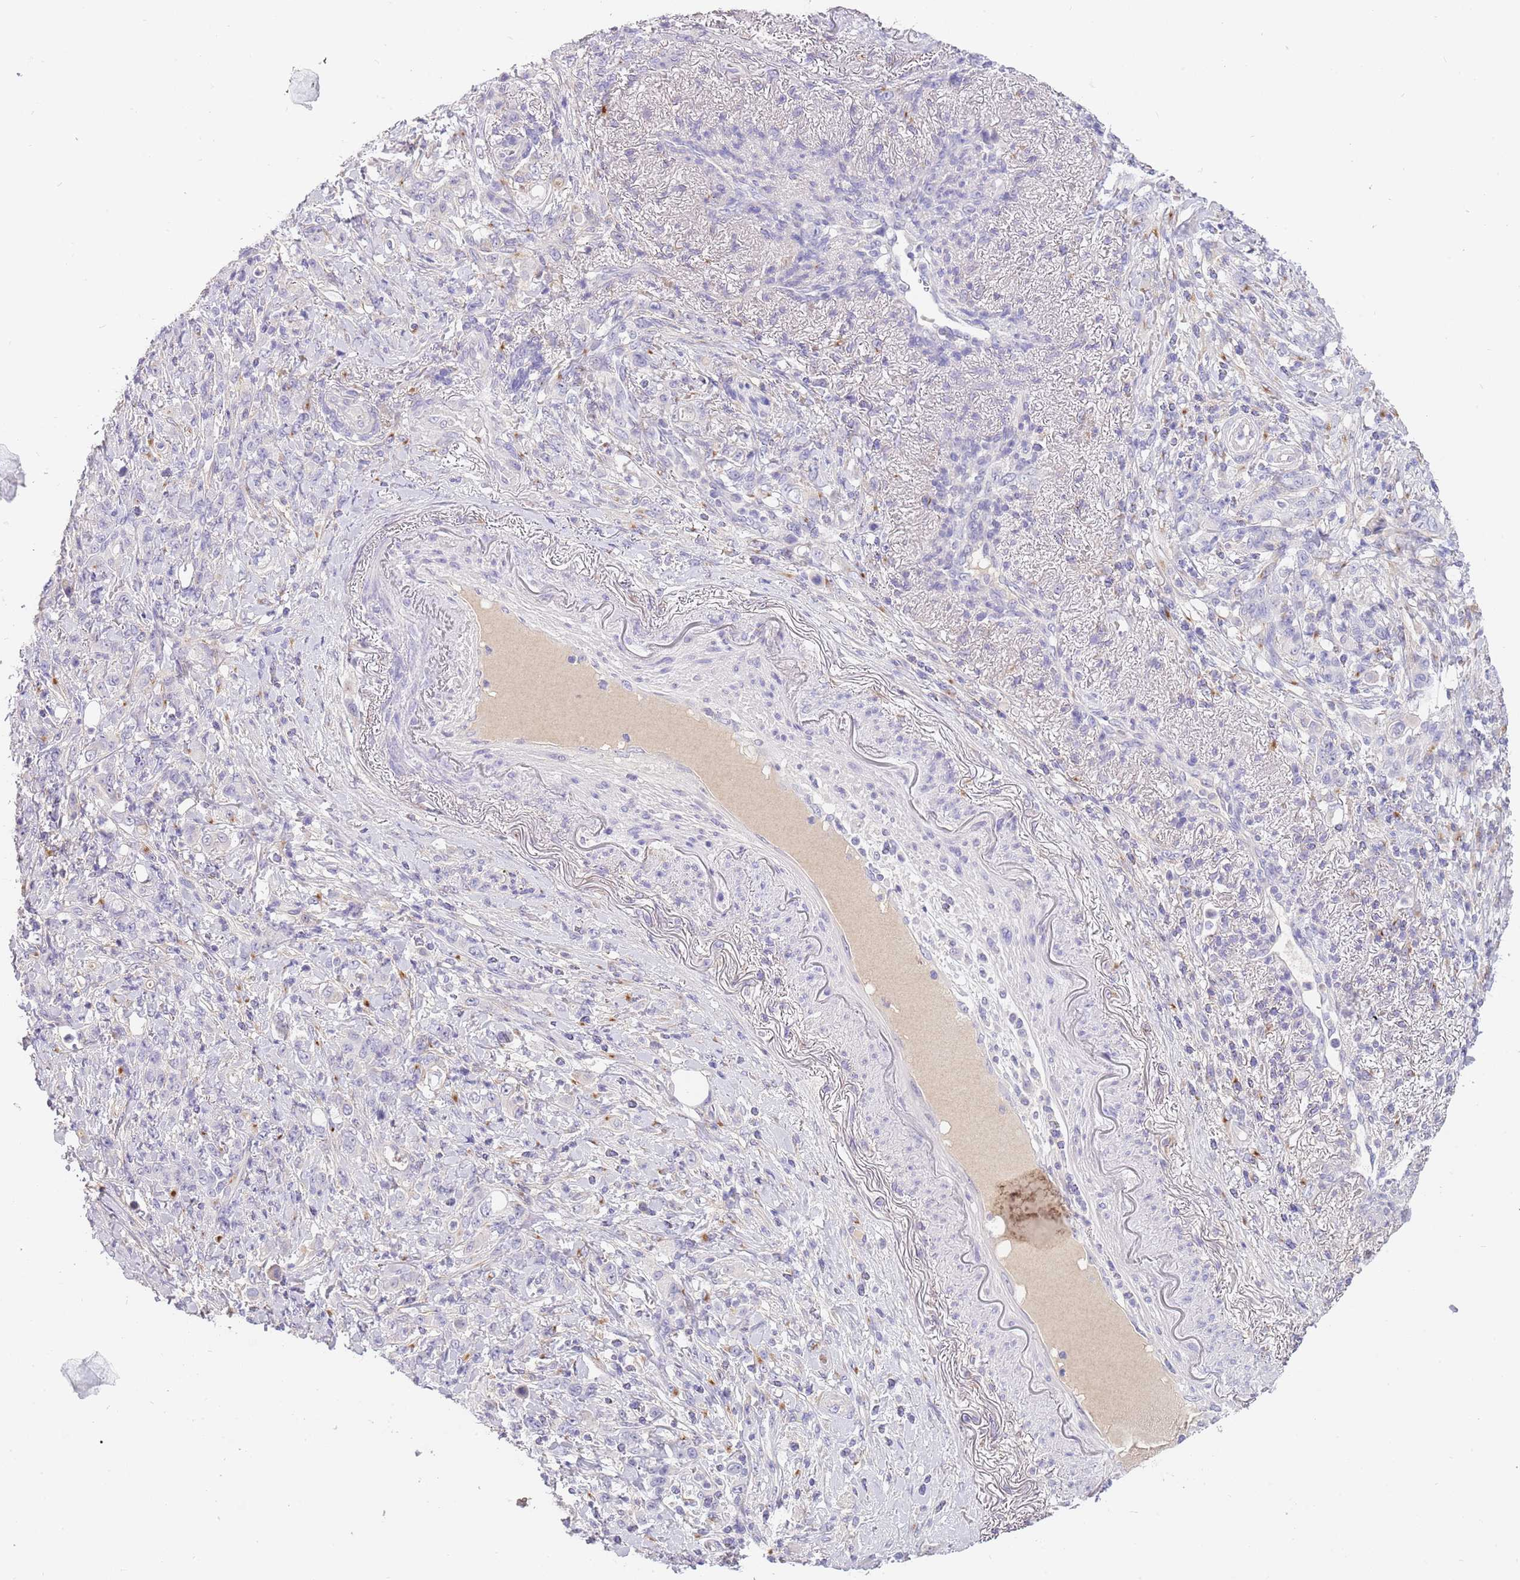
{"staining": {"intensity": "negative", "quantity": "none", "location": "none"}, "tissue": "stomach cancer", "cell_type": "Tumor cells", "image_type": "cancer", "snomed": [{"axis": "morphology", "description": "Normal tissue, NOS"}, {"axis": "morphology", "description": "Adenocarcinoma, NOS"}, {"axis": "topography", "description": "Stomach"}], "caption": "Immunohistochemical staining of stomach cancer (adenocarcinoma) reveals no significant staining in tumor cells.", "gene": "CFAP73", "patient": {"sex": "female", "age": 79}}